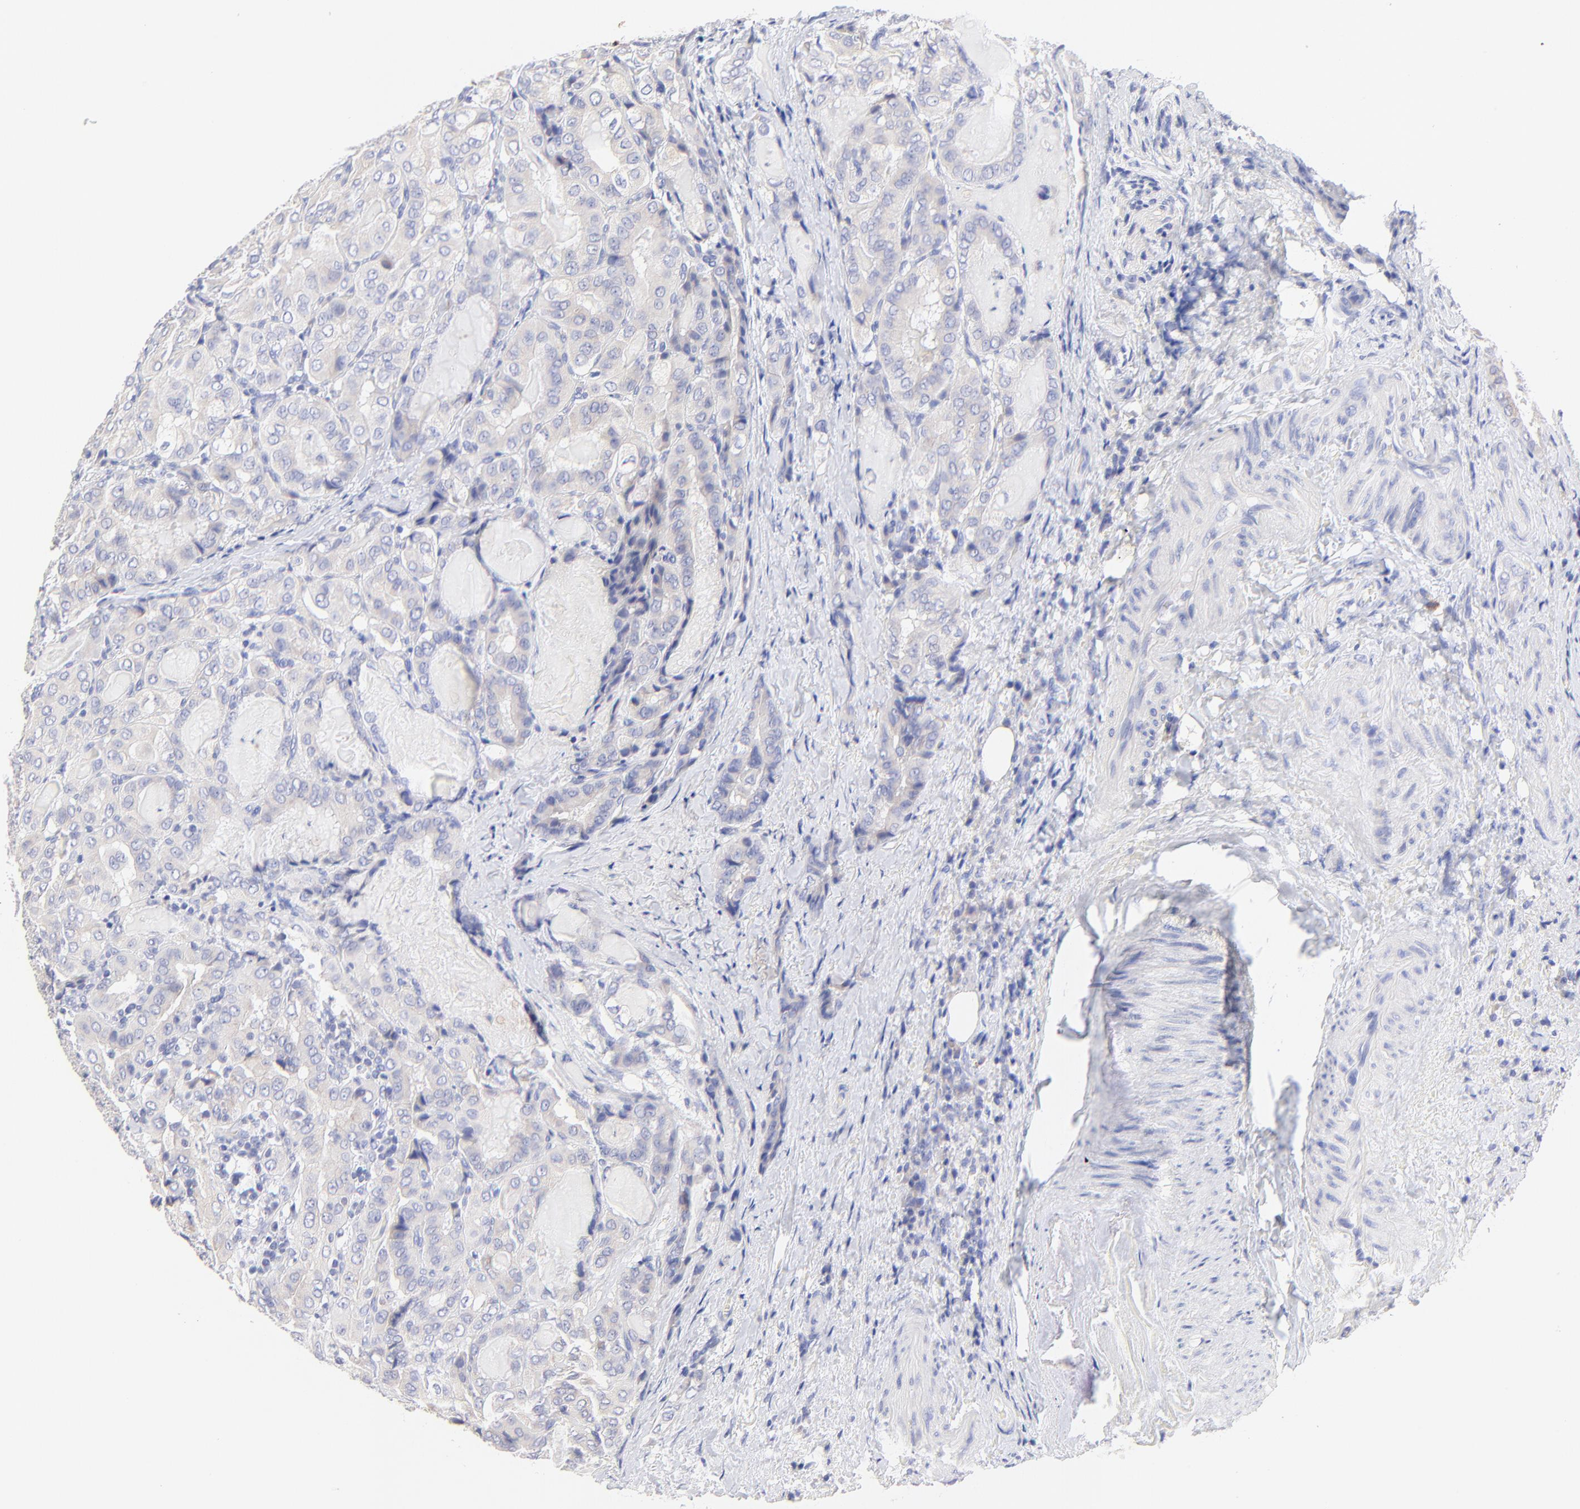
{"staining": {"intensity": "negative", "quantity": "none", "location": "none"}, "tissue": "thyroid cancer", "cell_type": "Tumor cells", "image_type": "cancer", "snomed": [{"axis": "morphology", "description": "Papillary adenocarcinoma, NOS"}, {"axis": "topography", "description": "Thyroid gland"}], "caption": "High magnification brightfield microscopy of thyroid papillary adenocarcinoma stained with DAB (brown) and counterstained with hematoxylin (blue): tumor cells show no significant positivity.", "gene": "EBP", "patient": {"sex": "female", "age": 71}}